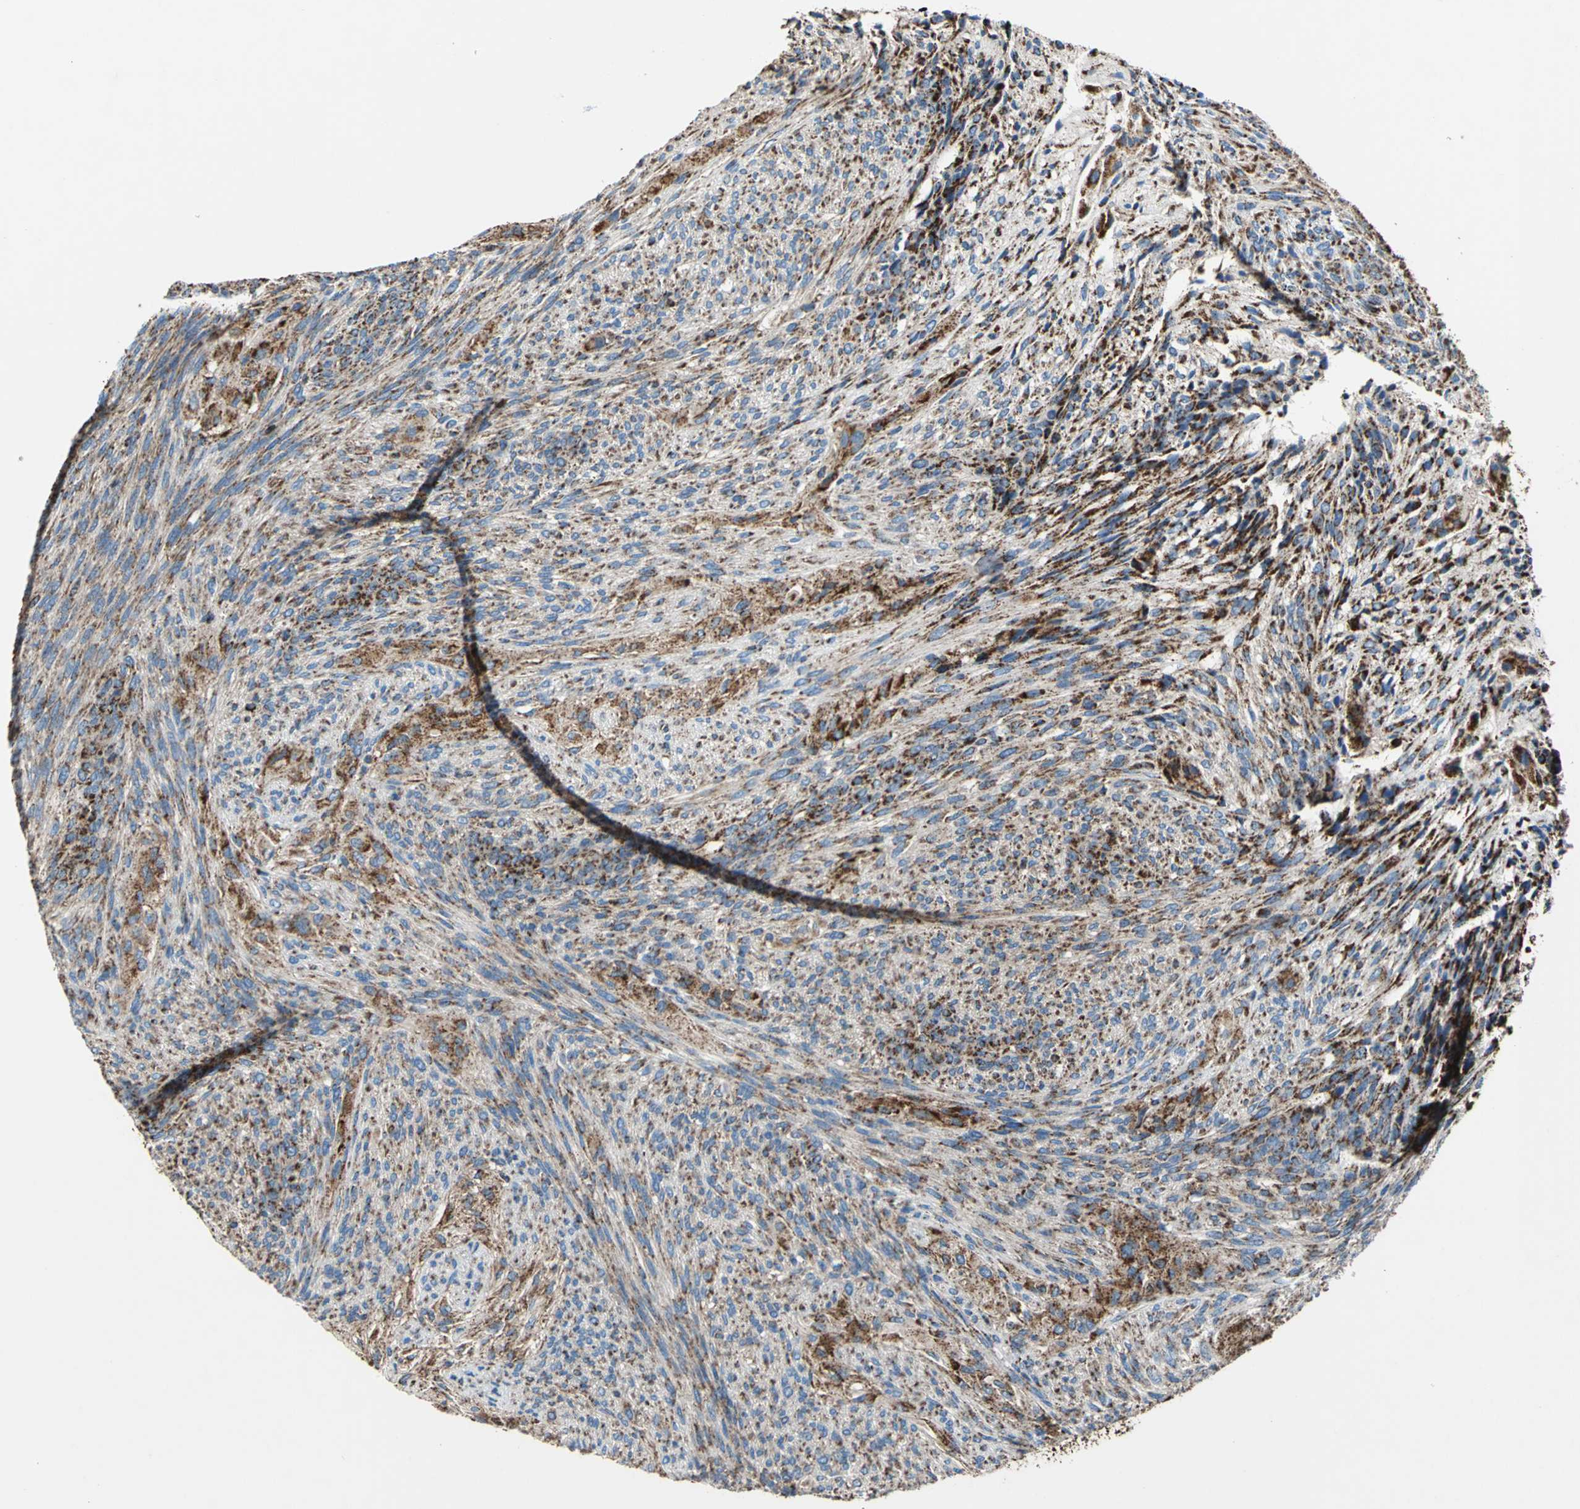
{"staining": {"intensity": "moderate", "quantity": ">75%", "location": "cytoplasmic/membranous"}, "tissue": "glioma", "cell_type": "Tumor cells", "image_type": "cancer", "snomed": [{"axis": "morphology", "description": "Glioma, malignant, High grade"}, {"axis": "topography", "description": "Cerebral cortex"}], "caption": "There is medium levels of moderate cytoplasmic/membranous staining in tumor cells of high-grade glioma (malignant), as demonstrated by immunohistochemical staining (brown color).", "gene": "ECH1", "patient": {"sex": "female", "age": 55}}